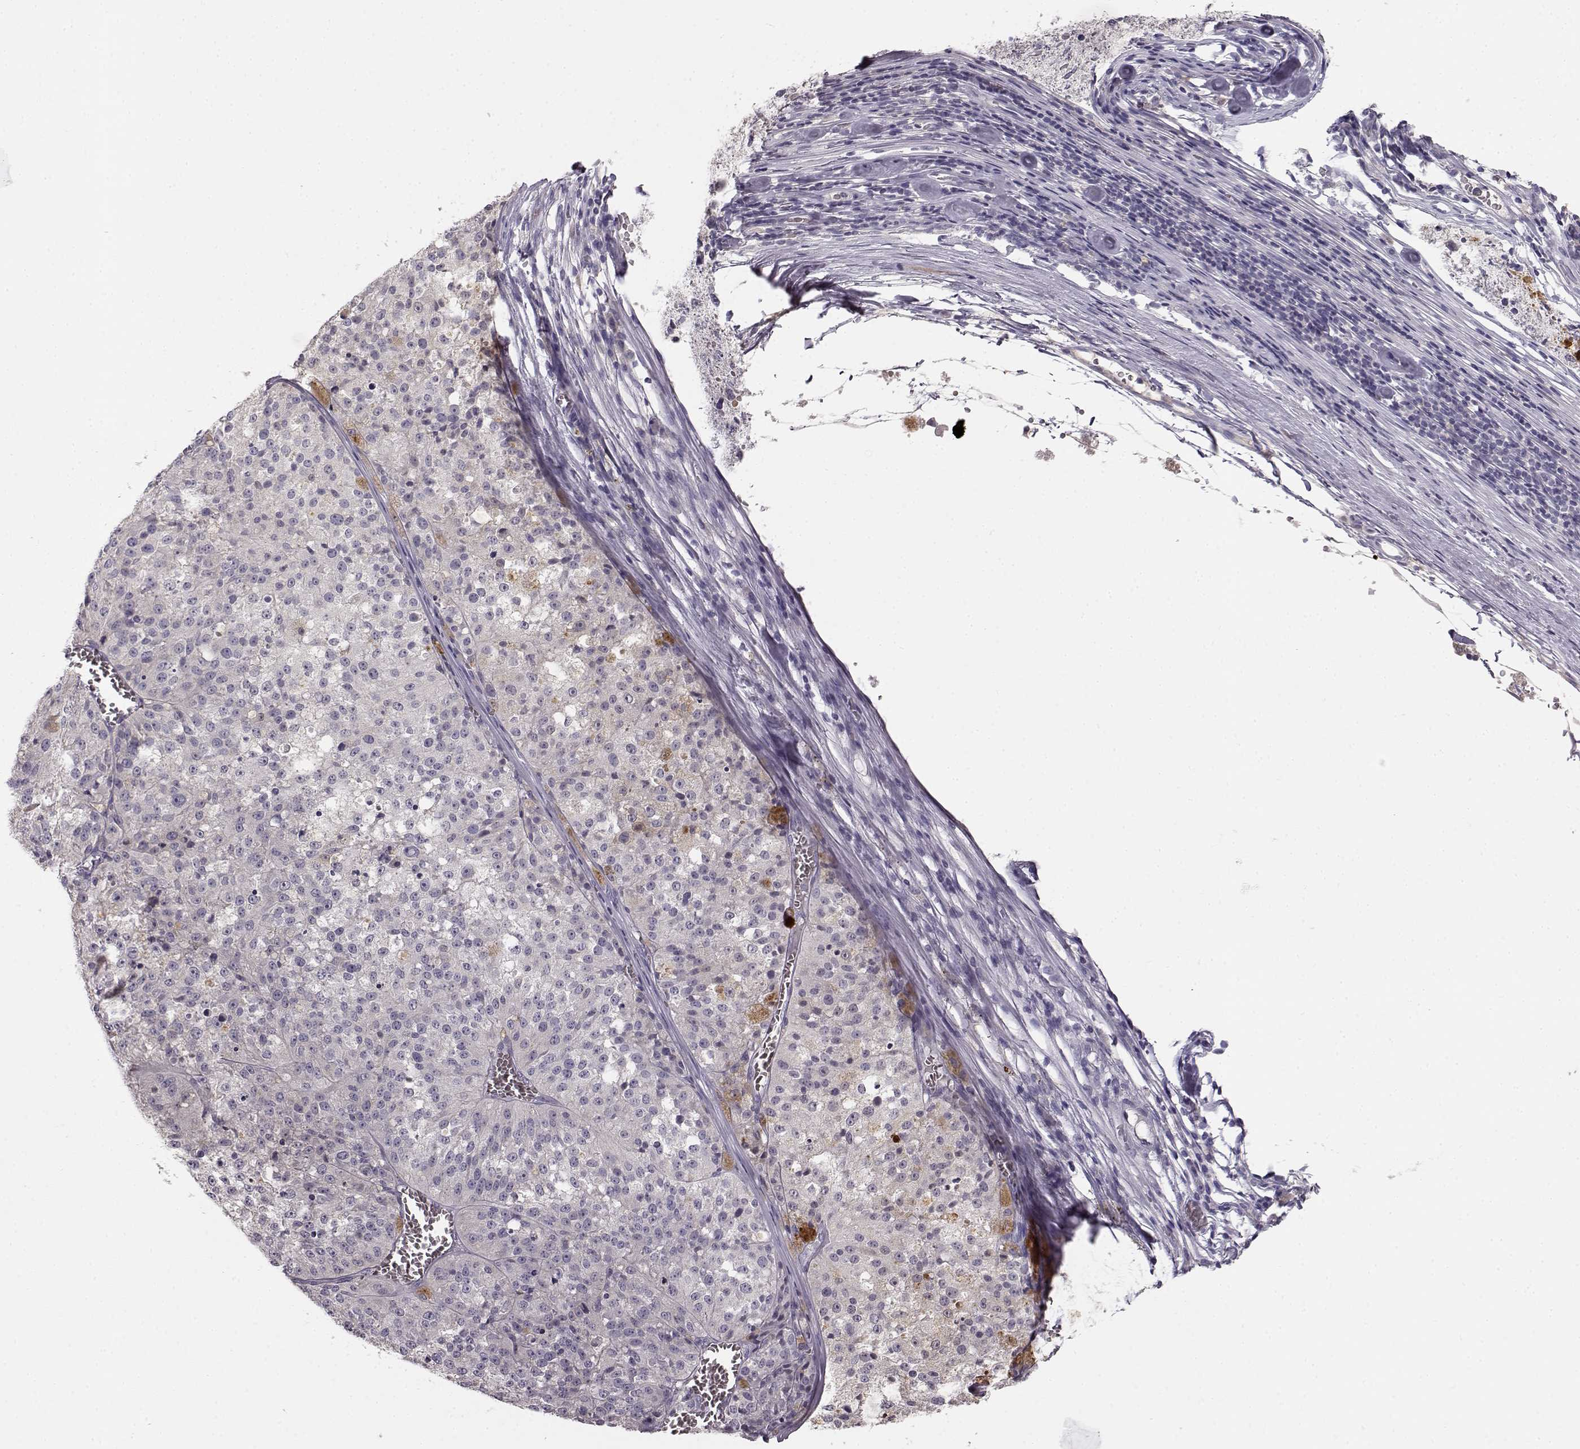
{"staining": {"intensity": "negative", "quantity": "none", "location": "none"}, "tissue": "melanoma", "cell_type": "Tumor cells", "image_type": "cancer", "snomed": [{"axis": "morphology", "description": "Malignant melanoma, Metastatic site"}, {"axis": "topography", "description": "Lymph node"}], "caption": "Immunohistochemistry (IHC) image of malignant melanoma (metastatic site) stained for a protein (brown), which demonstrates no expression in tumor cells. Nuclei are stained in blue.", "gene": "BFSP2", "patient": {"sex": "female", "age": 64}}